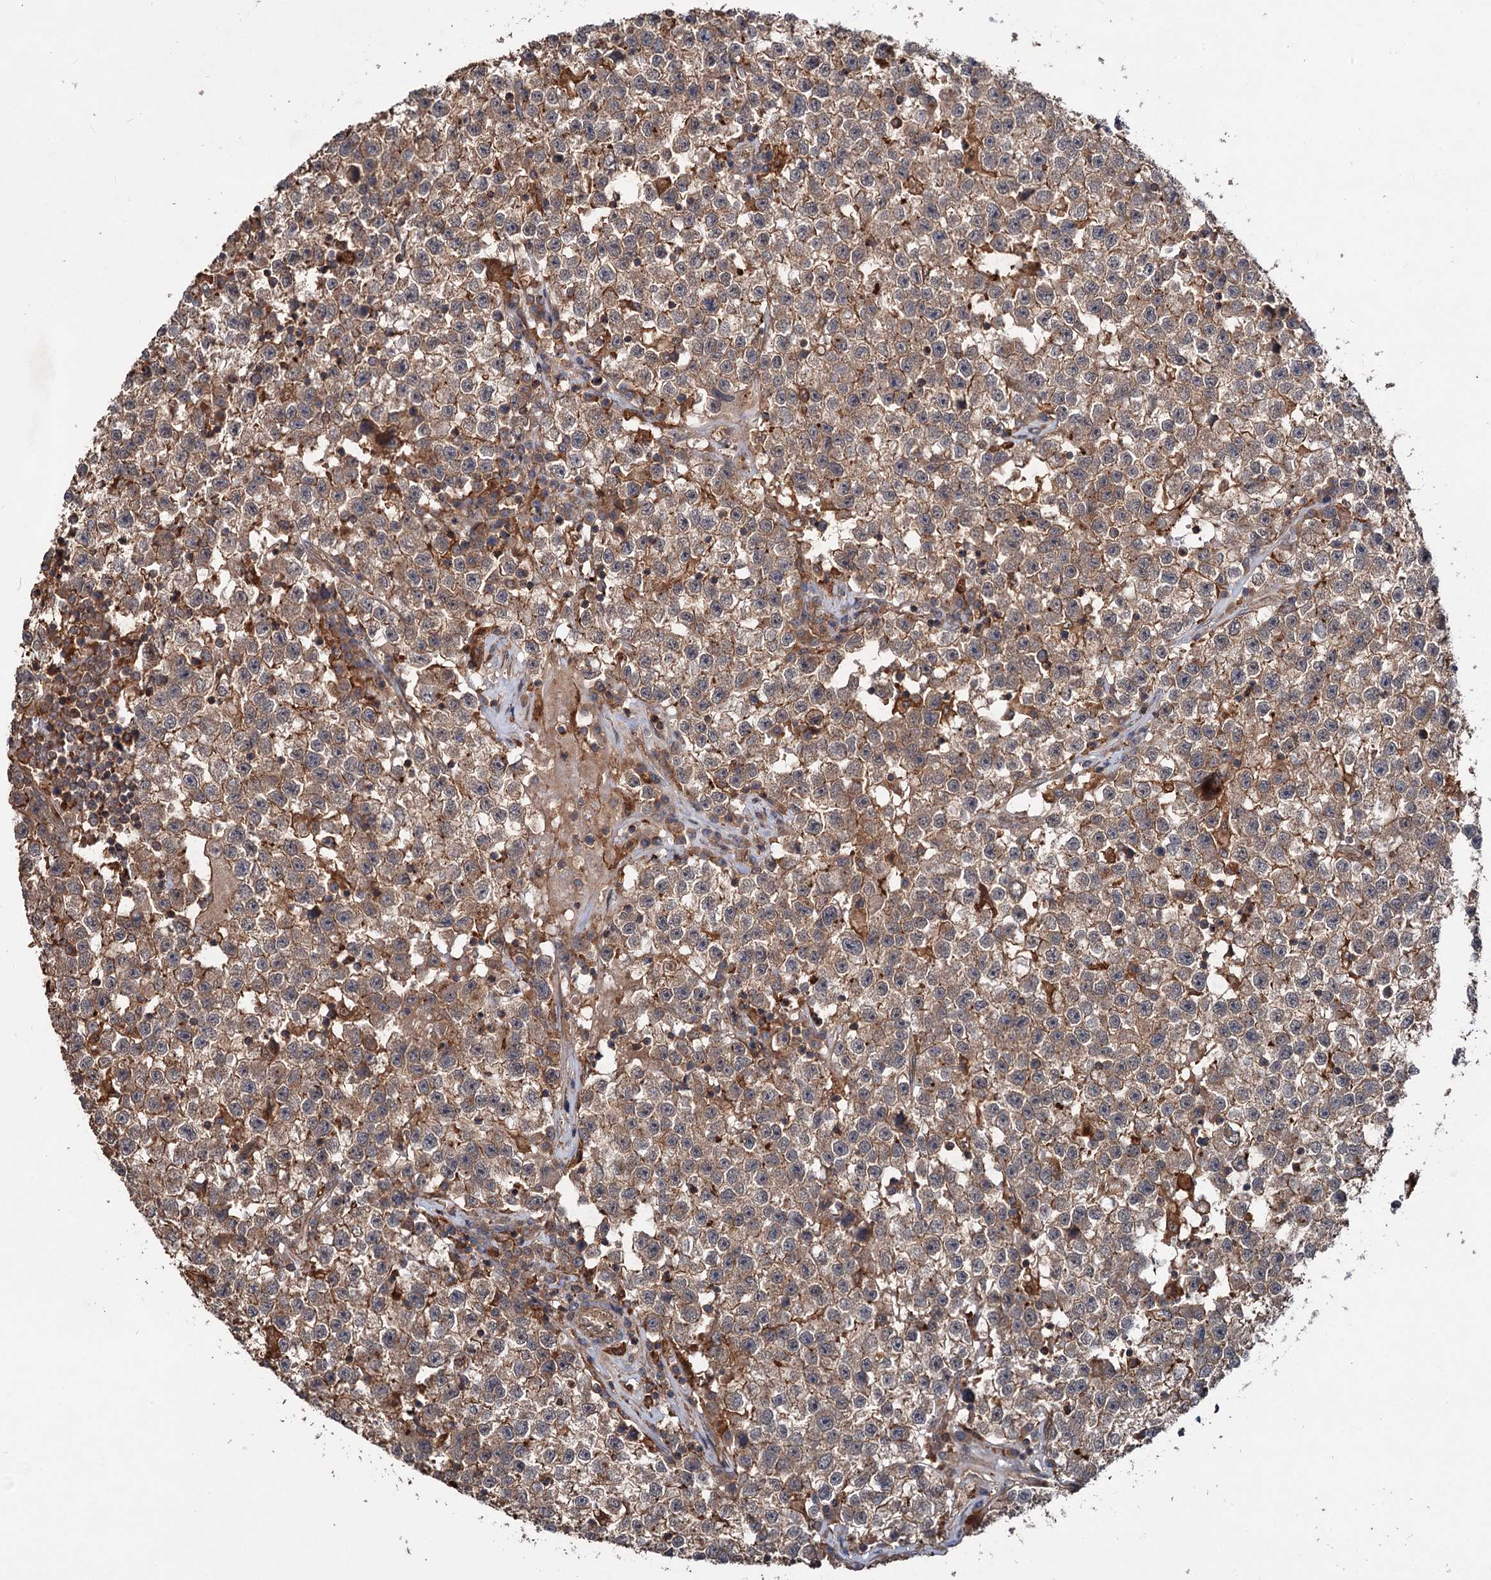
{"staining": {"intensity": "moderate", "quantity": ">75%", "location": "cytoplasmic/membranous"}, "tissue": "testis cancer", "cell_type": "Tumor cells", "image_type": "cancer", "snomed": [{"axis": "morphology", "description": "Seminoma, NOS"}, {"axis": "topography", "description": "Testis"}], "caption": "High-power microscopy captured an immunohistochemistry image of testis cancer, revealing moderate cytoplasmic/membranous positivity in approximately >75% of tumor cells.", "gene": "GRIP1", "patient": {"sex": "male", "age": 22}}